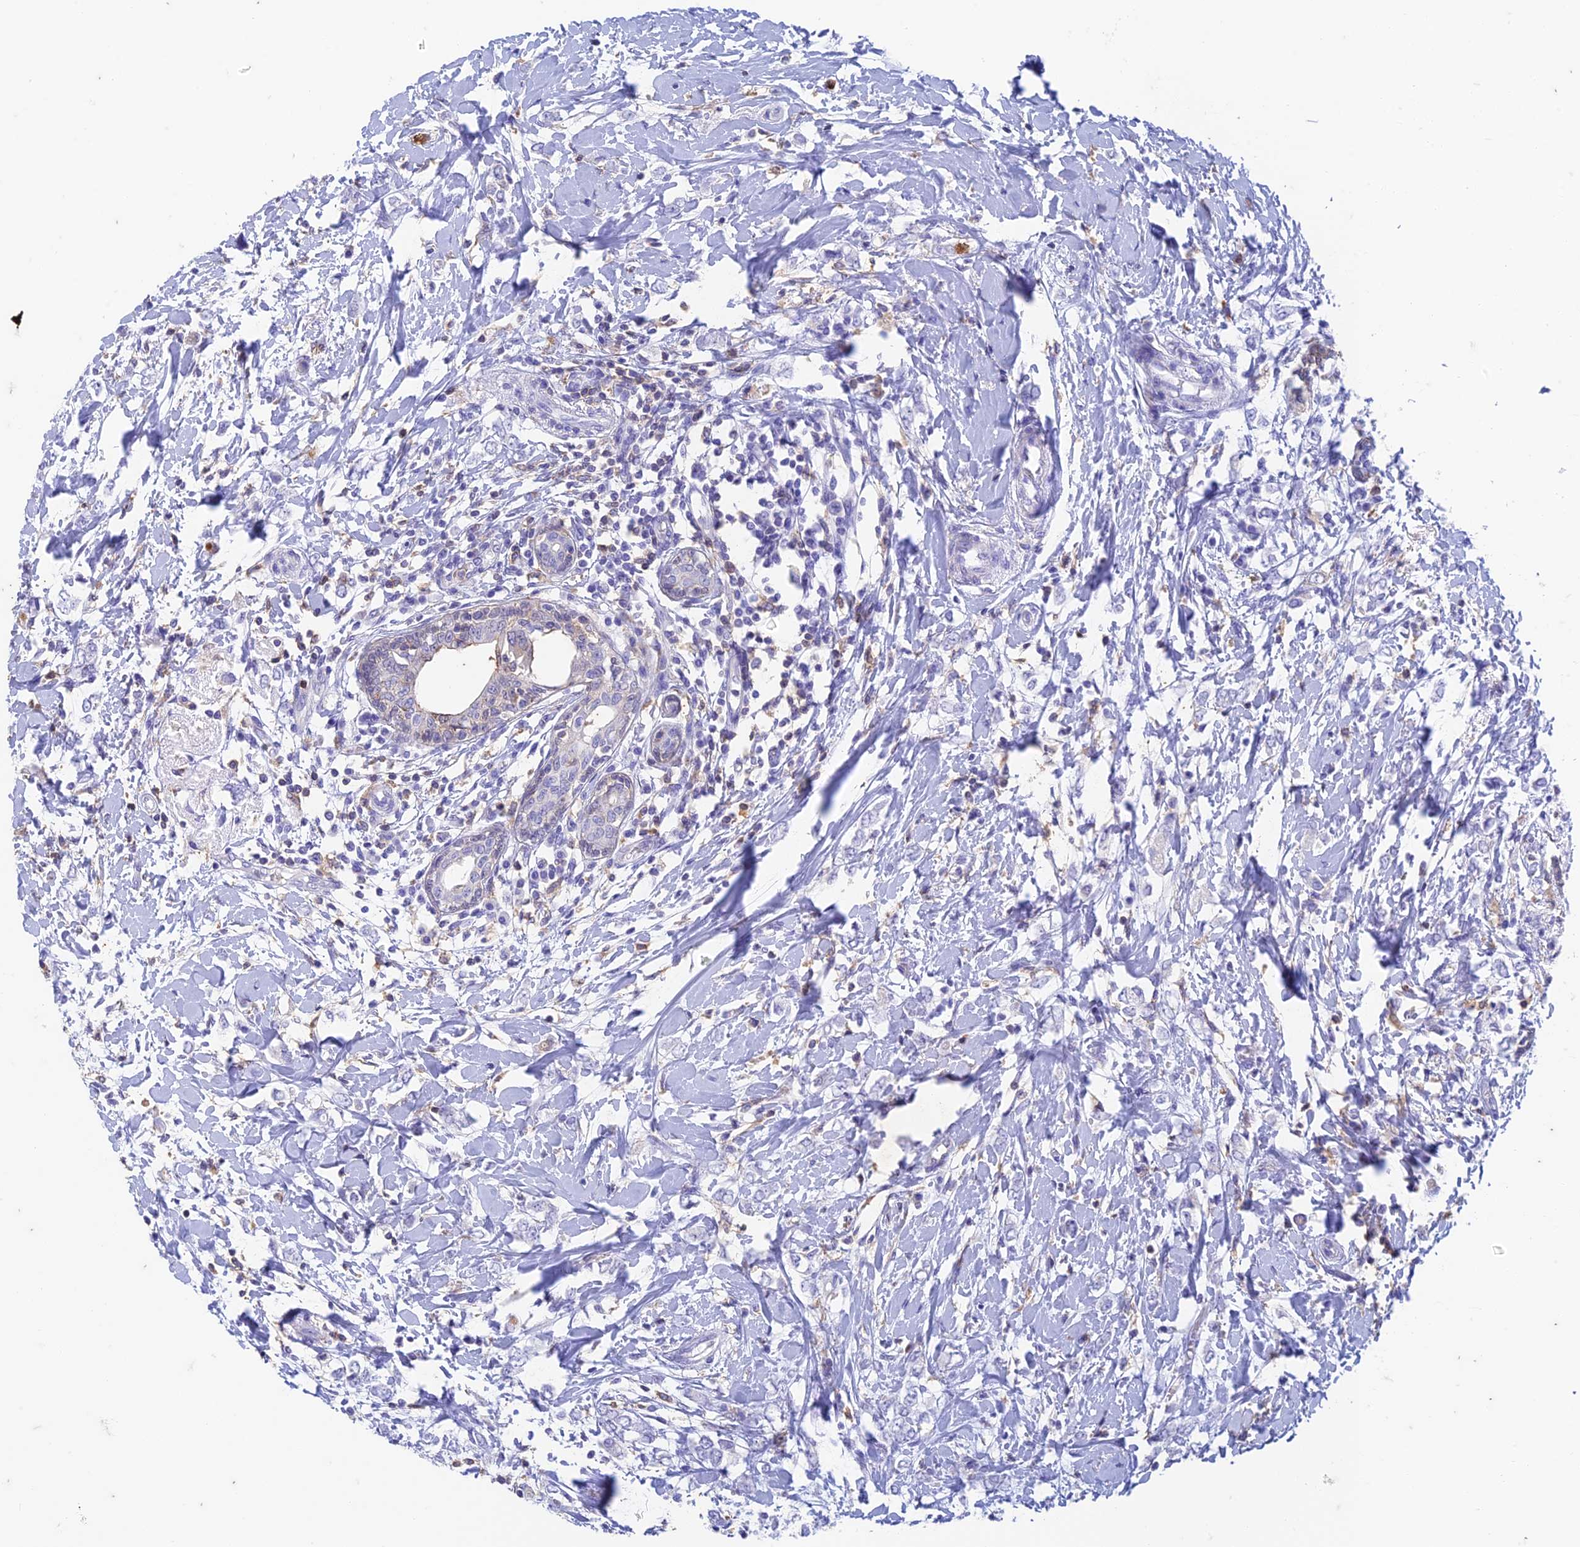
{"staining": {"intensity": "negative", "quantity": "none", "location": "none"}, "tissue": "breast cancer", "cell_type": "Tumor cells", "image_type": "cancer", "snomed": [{"axis": "morphology", "description": "Normal tissue, NOS"}, {"axis": "morphology", "description": "Lobular carcinoma"}, {"axis": "topography", "description": "Breast"}], "caption": "This is an immunohistochemistry photomicrograph of breast lobular carcinoma. There is no positivity in tumor cells.", "gene": "FGF7", "patient": {"sex": "female", "age": 47}}